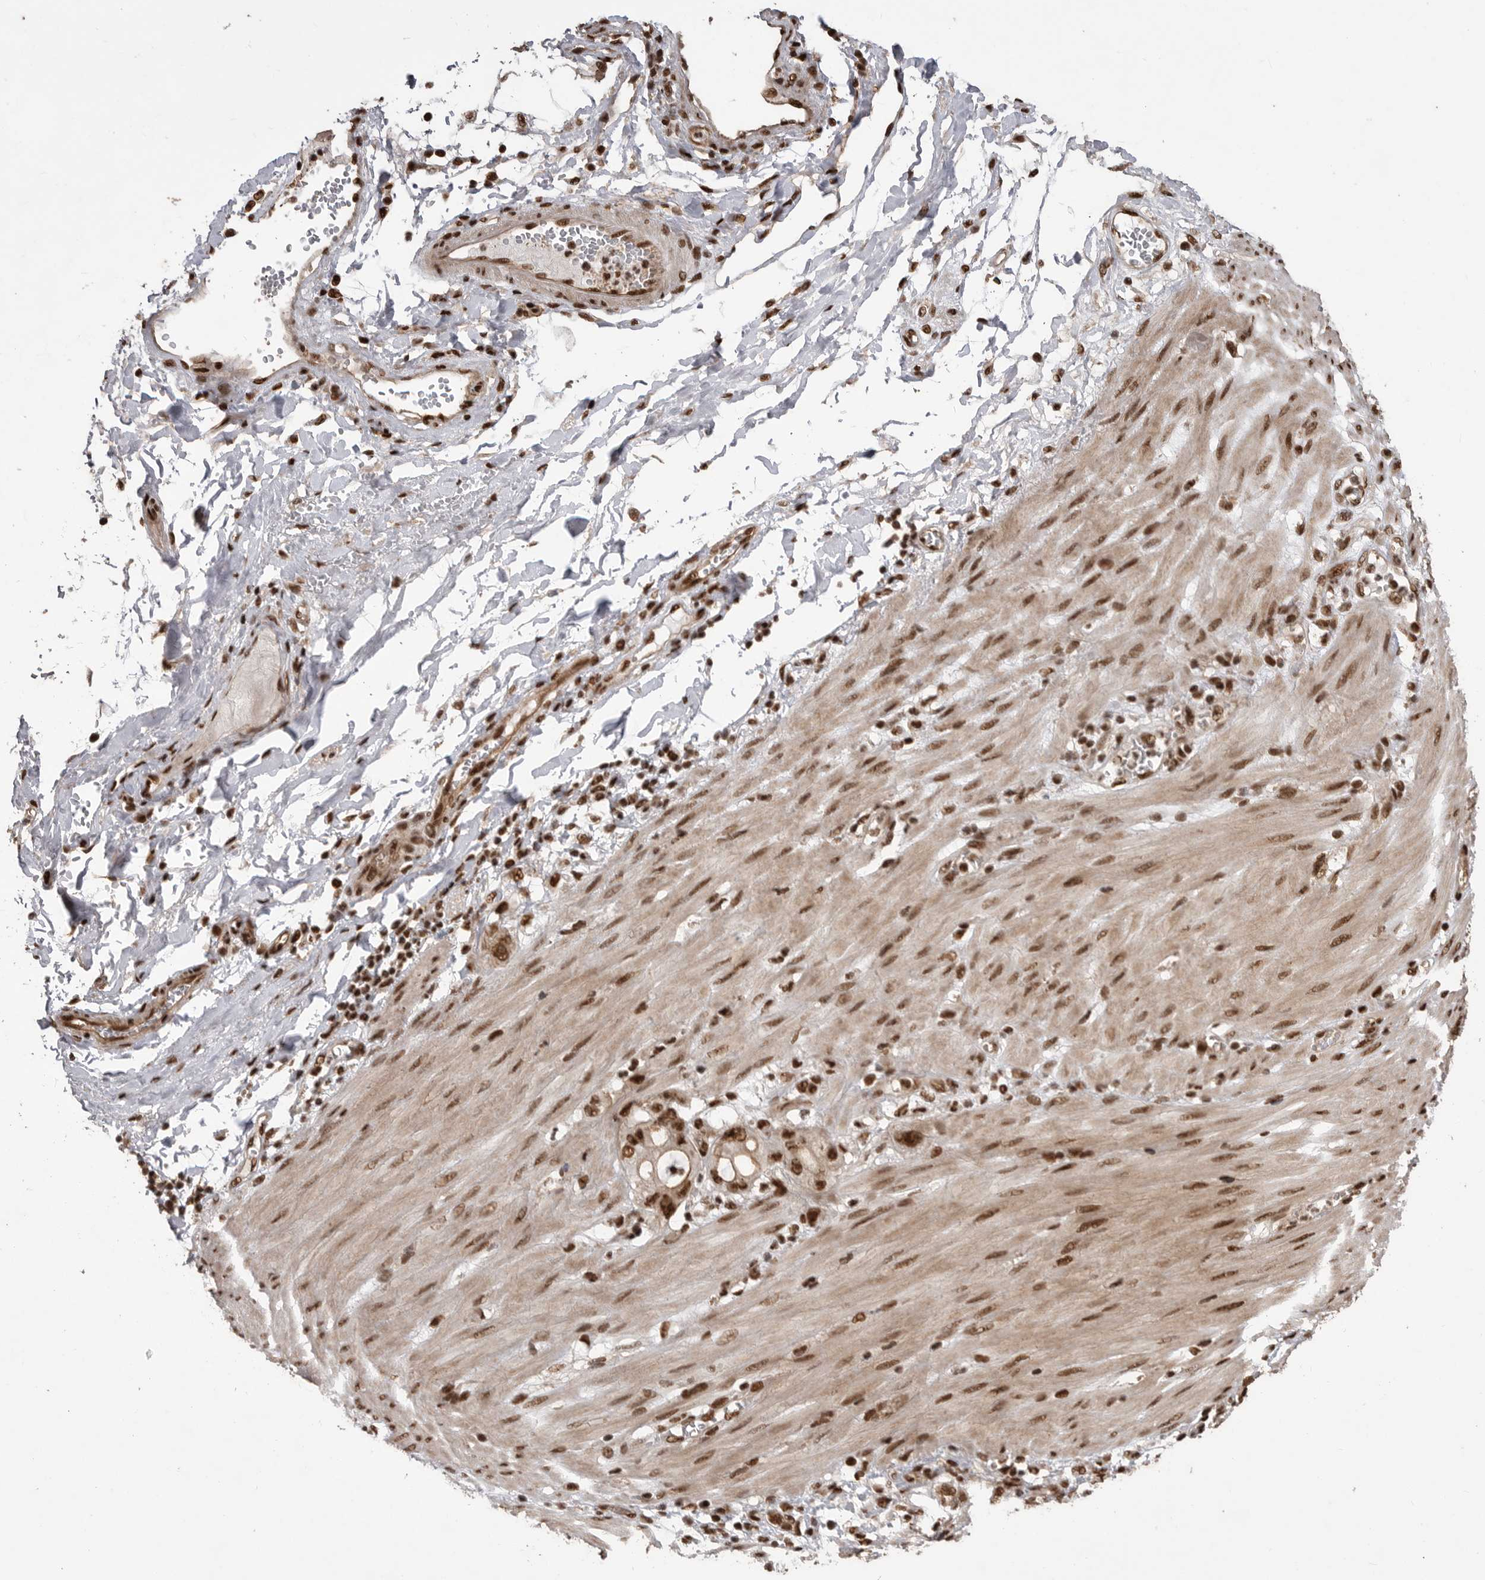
{"staining": {"intensity": "moderate", "quantity": ">75%", "location": "nuclear"}, "tissue": "stomach cancer", "cell_type": "Tumor cells", "image_type": "cancer", "snomed": [{"axis": "morphology", "description": "Adenocarcinoma, NOS"}, {"axis": "topography", "description": "Stomach"}, {"axis": "topography", "description": "Stomach, lower"}], "caption": "Human stomach cancer (adenocarcinoma) stained for a protein (brown) exhibits moderate nuclear positive expression in approximately >75% of tumor cells.", "gene": "PPP1R8", "patient": {"sex": "female", "age": 48}}